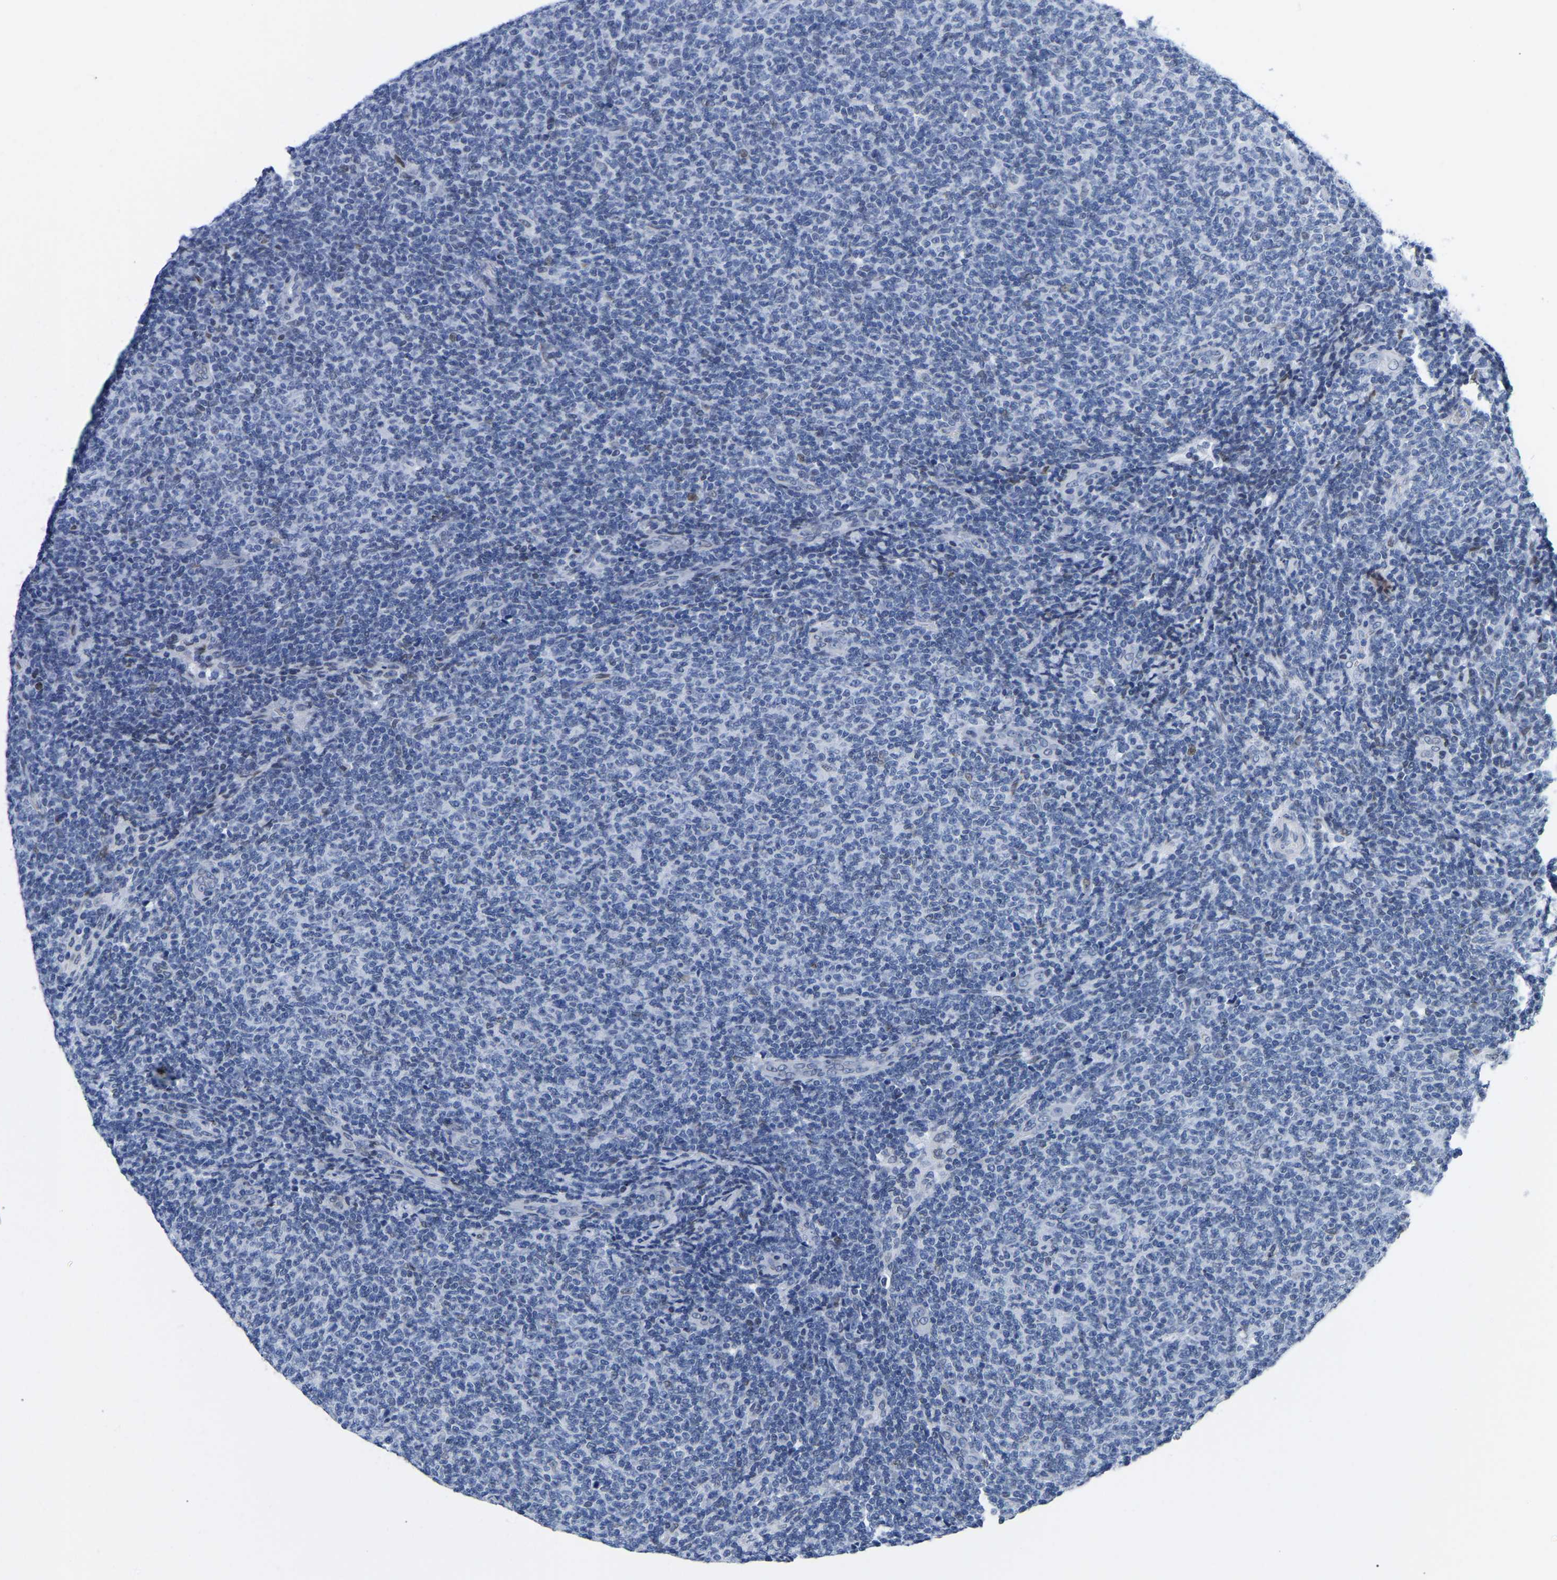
{"staining": {"intensity": "negative", "quantity": "none", "location": "none"}, "tissue": "lymphoma", "cell_type": "Tumor cells", "image_type": "cancer", "snomed": [{"axis": "morphology", "description": "Malignant lymphoma, non-Hodgkin's type, Low grade"}, {"axis": "topography", "description": "Lymph node"}], "caption": "This is an immunohistochemistry (IHC) histopathology image of human lymphoma. There is no positivity in tumor cells.", "gene": "UPK3A", "patient": {"sex": "male", "age": 66}}